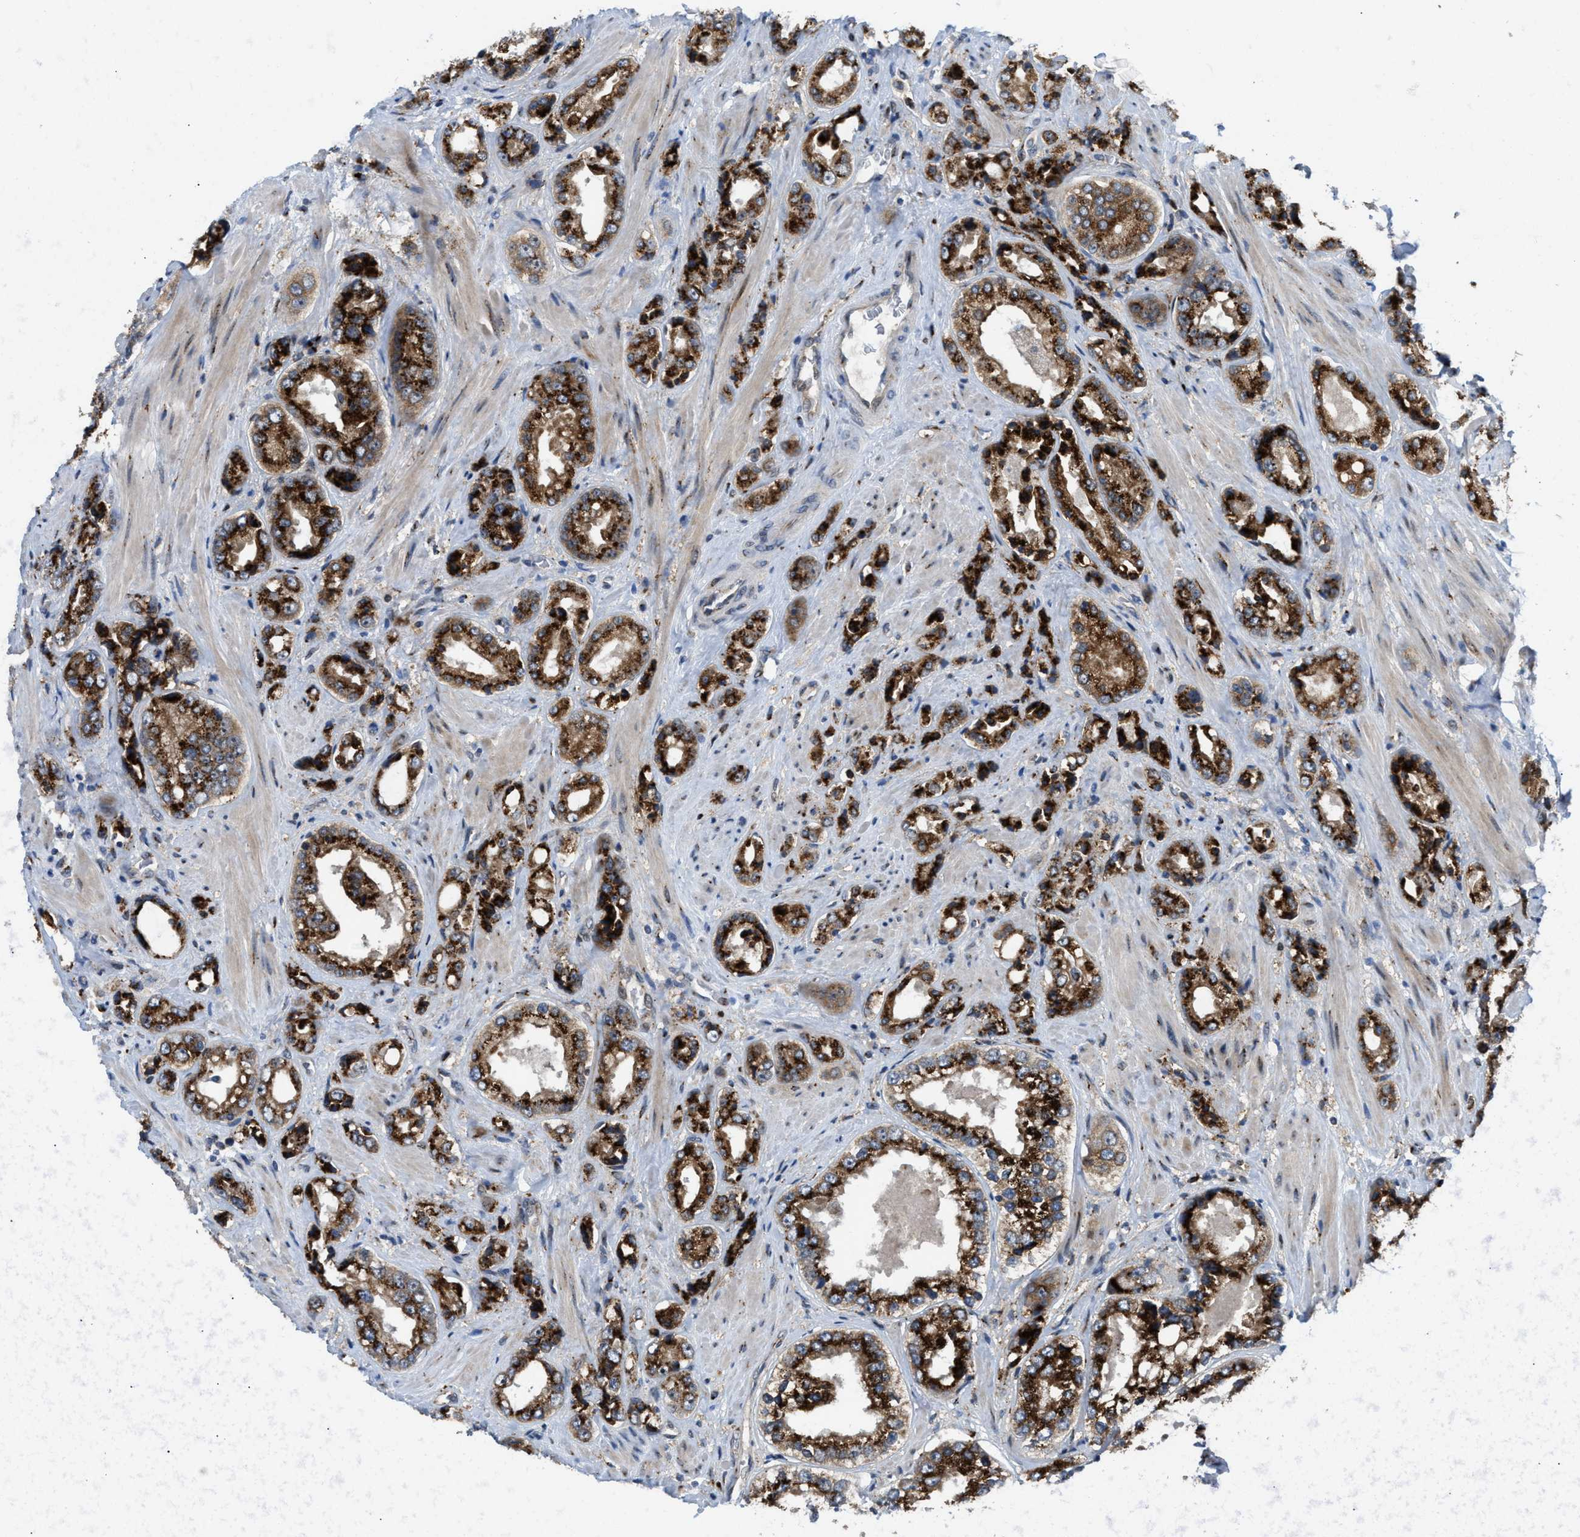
{"staining": {"intensity": "strong", "quantity": ">75%", "location": "cytoplasmic/membranous"}, "tissue": "prostate cancer", "cell_type": "Tumor cells", "image_type": "cancer", "snomed": [{"axis": "morphology", "description": "Adenocarcinoma, High grade"}, {"axis": "topography", "description": "Prostate"}], "caption": "Brown immunohistochemical staining in prostate adenocarcinoma (high-grade) reveals strong cytoplasmic/membranous expression in about >75% of tumor cells. Ihc stains the protein in brown and the nuclei are stained blue.", "gene": "SLC38A10", "patient": {"sex": "male", "age": 61}}